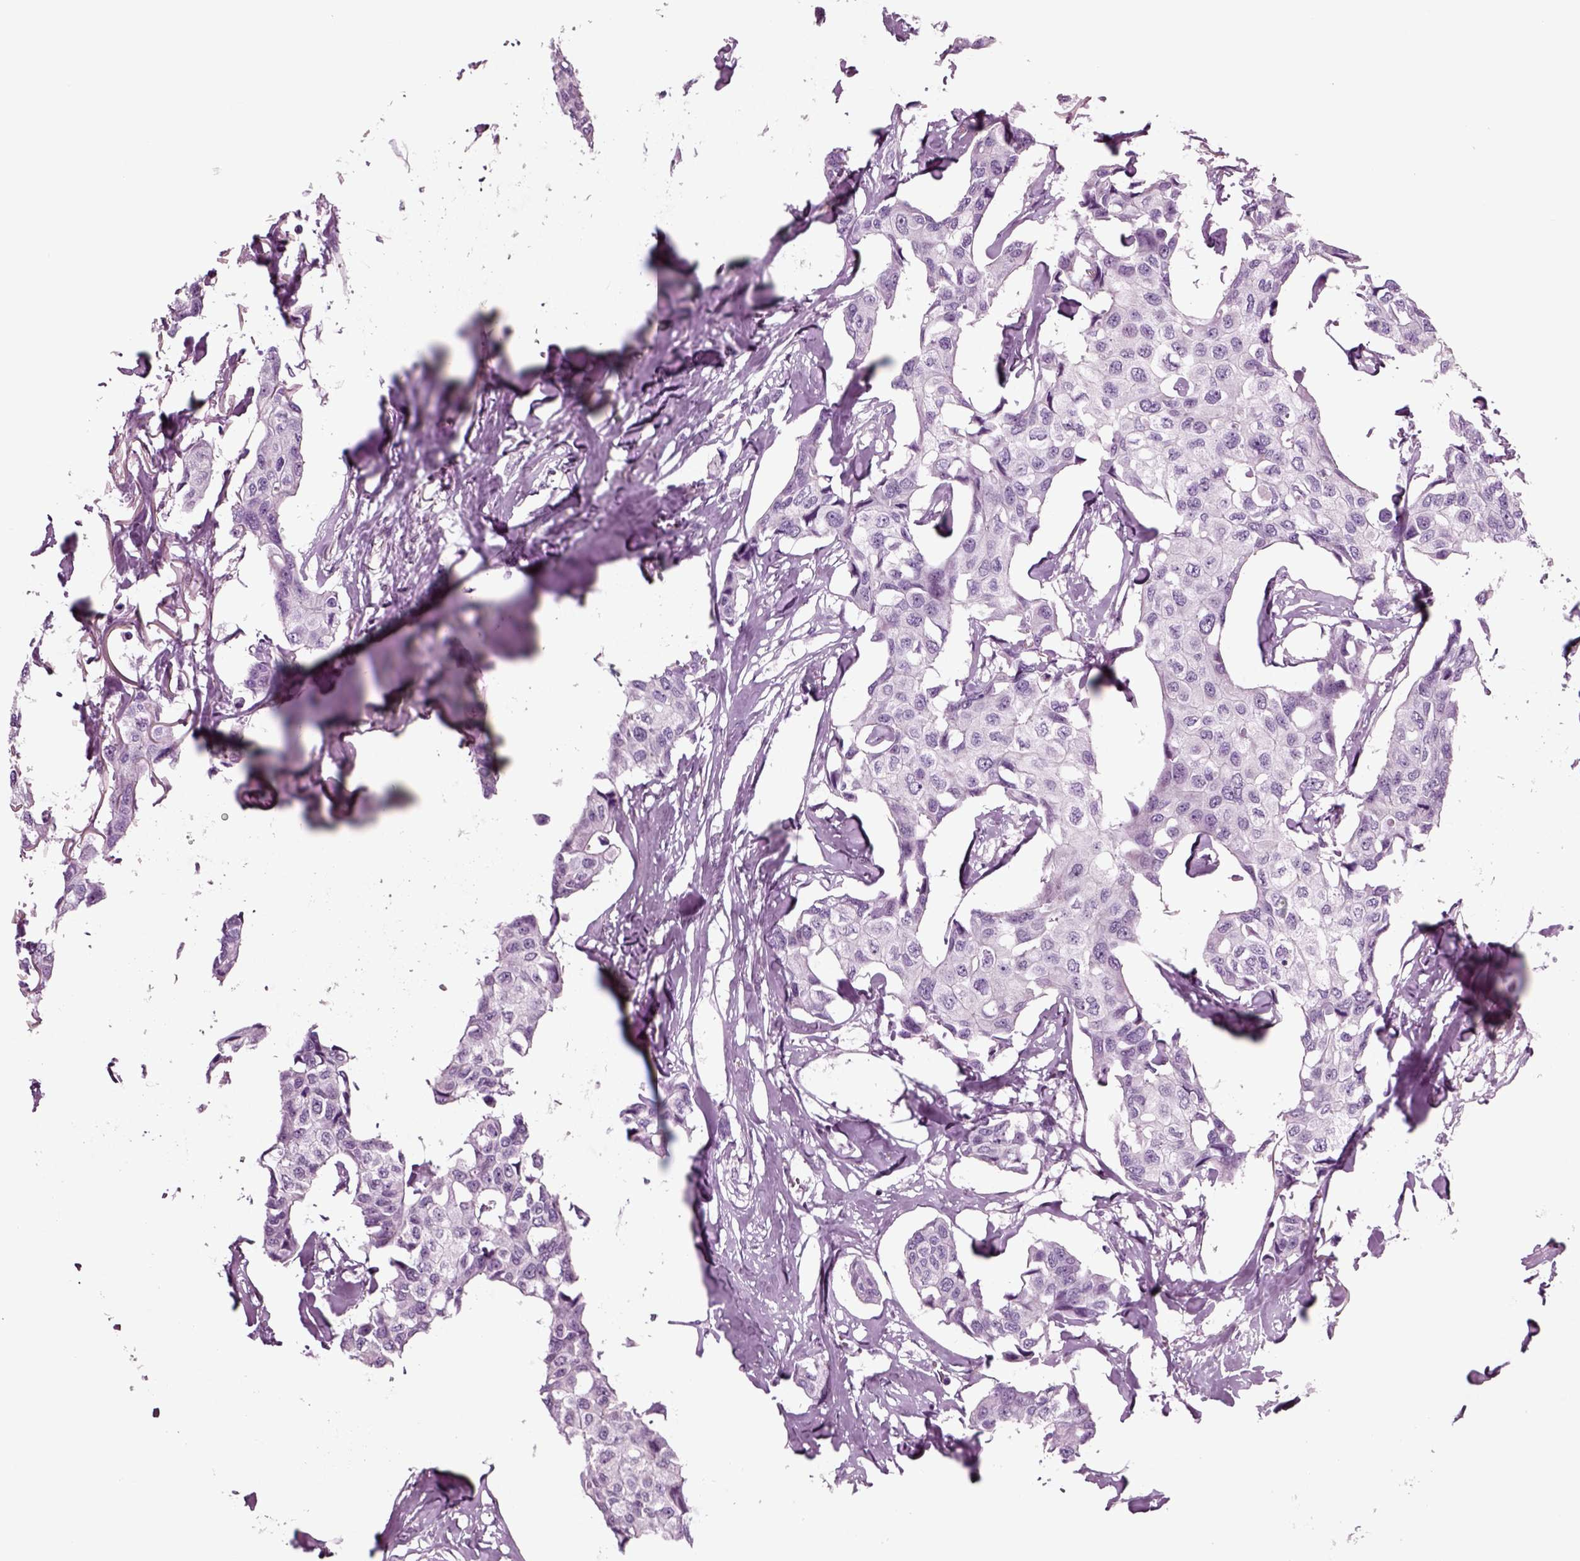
{"staining": {"intensity": "negative", "quantity": "none", "location": "none"}, "tissue": "breast cancer", "cell_type": "Tumor cells", "image_type": "cancer", "snomed": [{"axis": "morphology", "description": "Duct carcinoma"}, {"axis": "topography", "description": "Breast"}], "caption": "There is no significant positivity in tumor cells of breast cancer (intraductal carcinoma). (Stains: DAB immunohistochemistry (IHC) with hematoxylin counter stain, Microscopy: brightfield microscopy at high magnification).", "gene": "CHGB", "patient": {"sex": "female", "age": 80}}